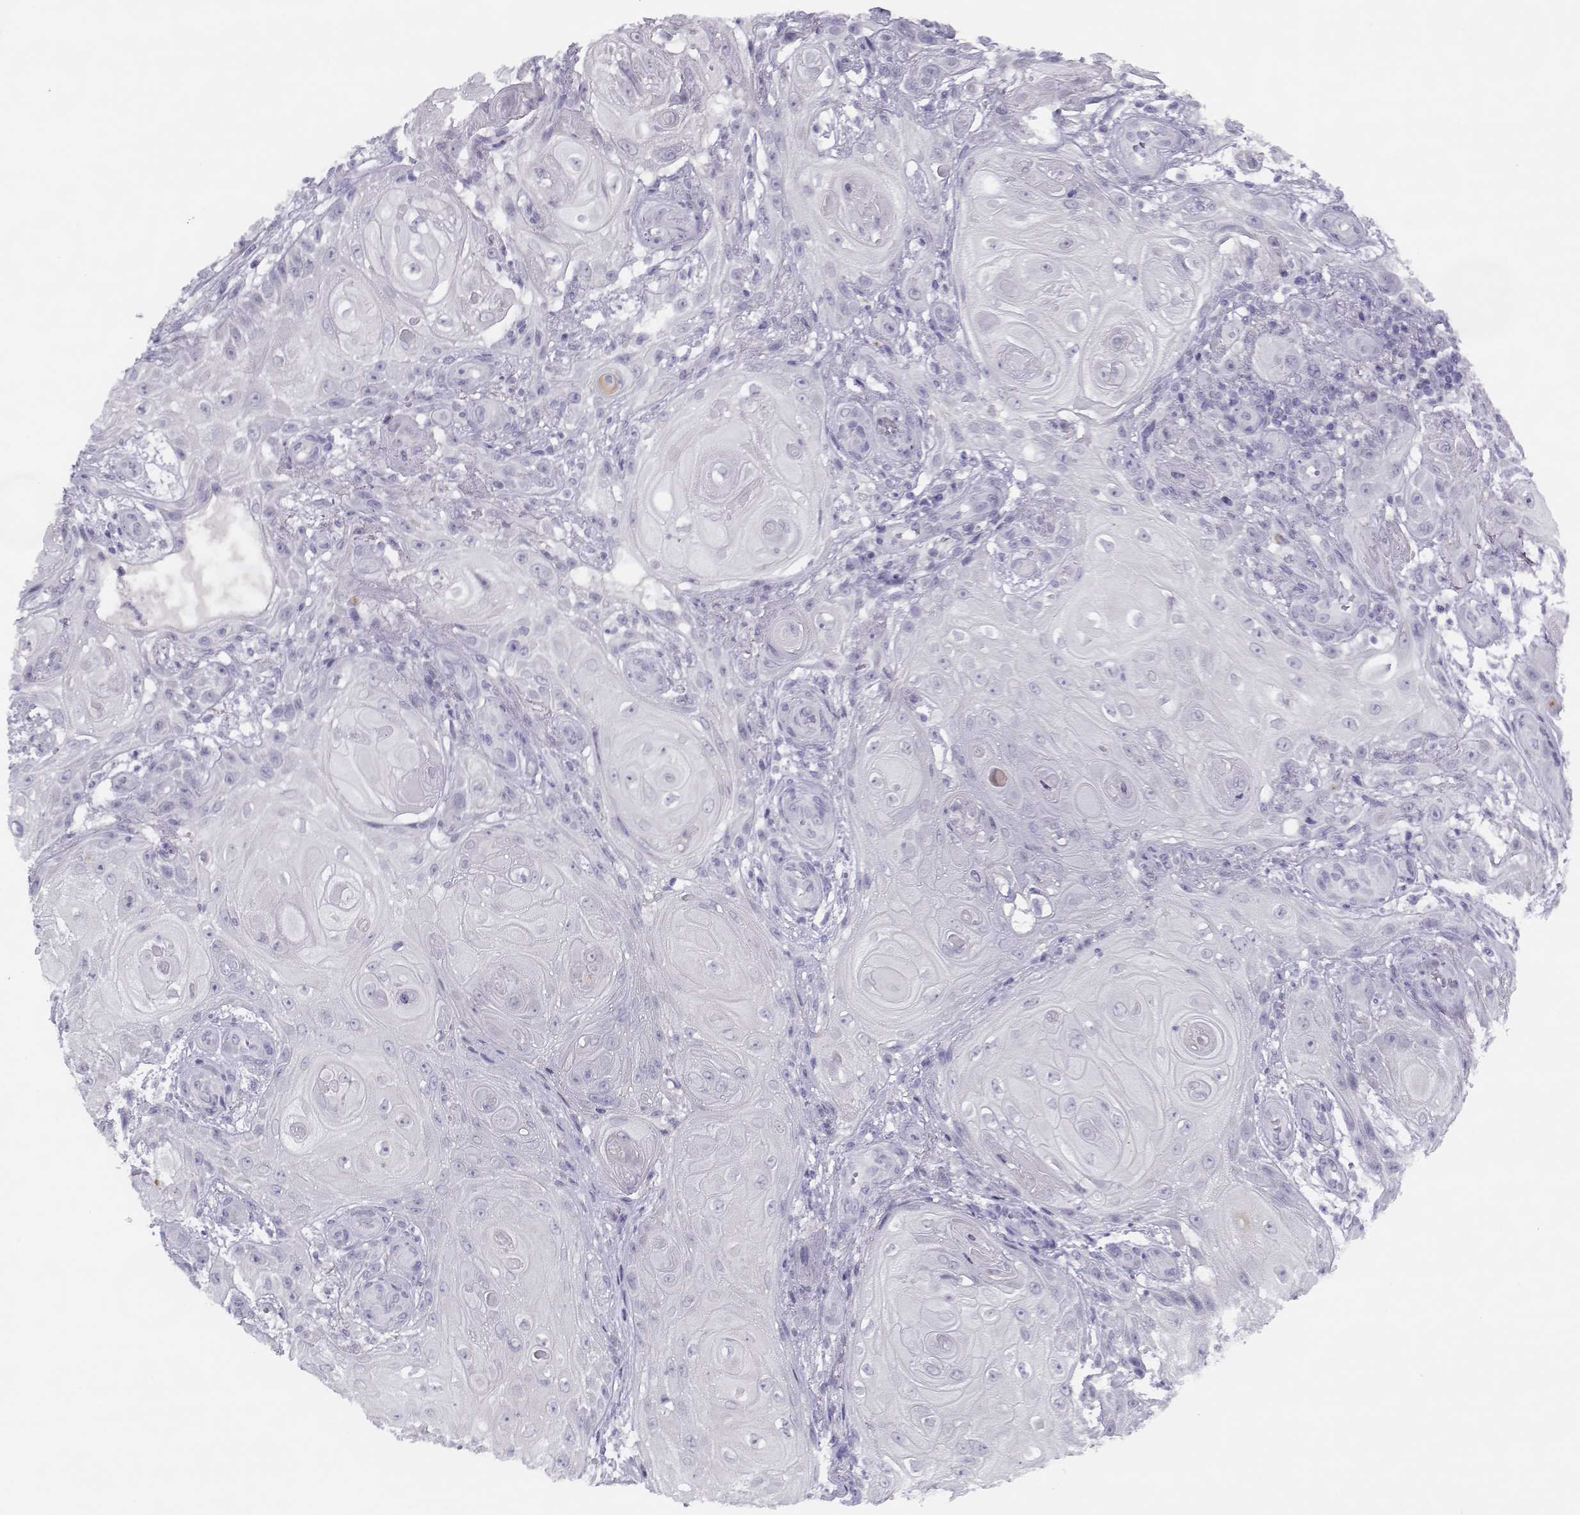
{"staining": {"intensity": "negative", "quantity": "none", "location": "none"}, "tissue": "skin cancer", "cell_type": "Tumor cells", "image_type": "cancer", "snomed": [{"axis": "morphology", "description": "Squamous cell carcinoma, NOS"}, {"axis": "topography", "description": "Skin"}], "caption": "This is a micrograph of immunohistochemistry (IHC) staining of squamous cell carcinoma (skin), which shows no staining in tumor cells.", "gene": "CFAP77", "patient": {"sex": "male", "age": 62}}